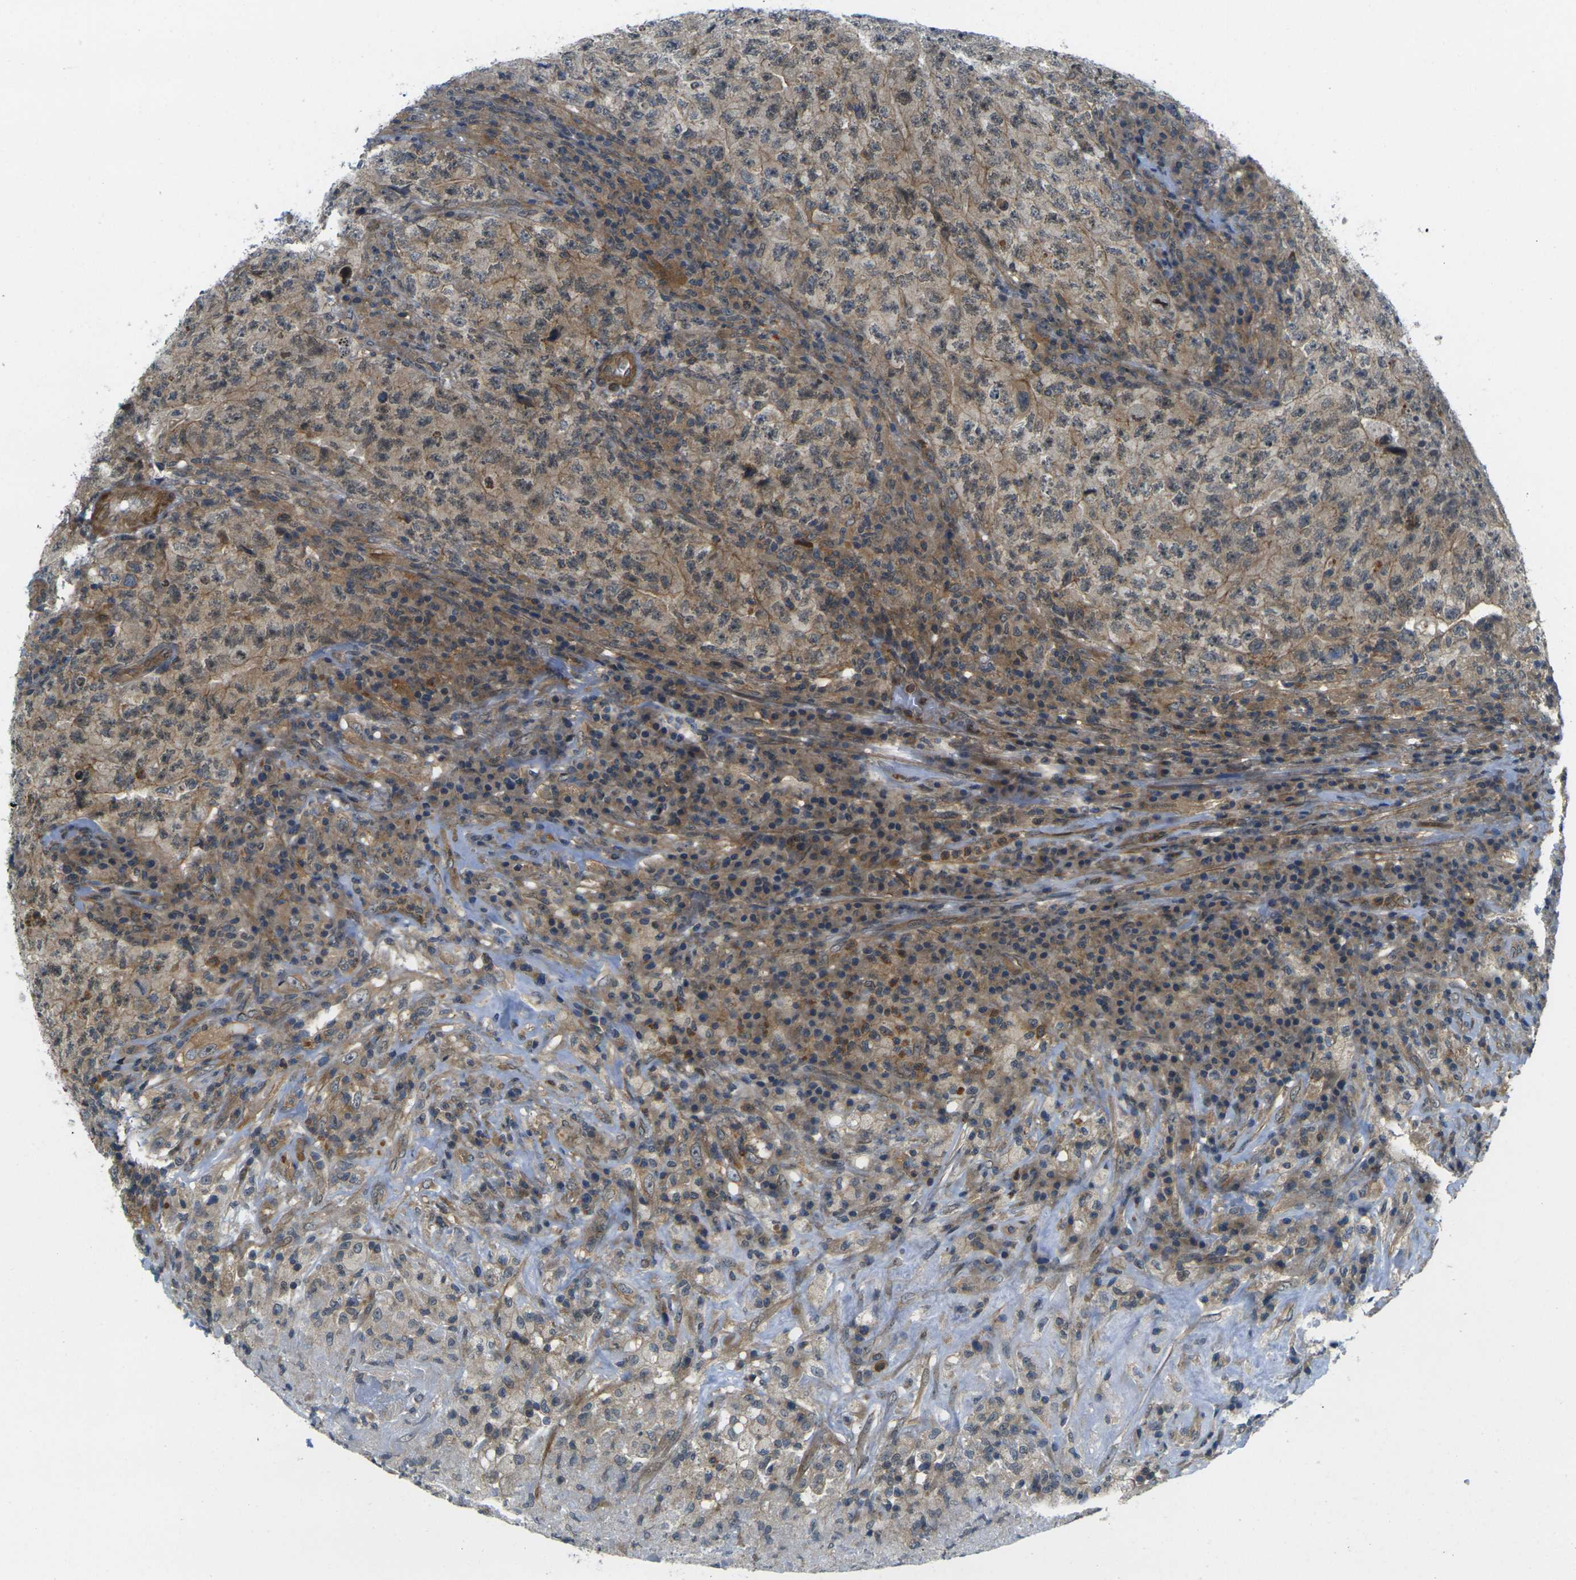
{"staining": {"intensity": "weak", "quantity": ">75%", "location": "cytoplasmic/membranous"}, "tissue": "testis cancer", "cell_type": "Tumor cells", "image_type": "cancer", "snomed": [{"axis": "morphology", "description": "Necrosis, NOS"}, {"axis": "morphology", "description": "Carcinoma, Embryonal, NOS"}, {"axis": "topography", "description": "Testis"}], "caption": "Immunohistochemical staining of embryonal carcinoma (testis) displays low levels of weak cytoplasmic/membranous expression in about >75% of tumor cells.", "gene": "KCTD10", "patient": {"sex": "male", "age": 19}}